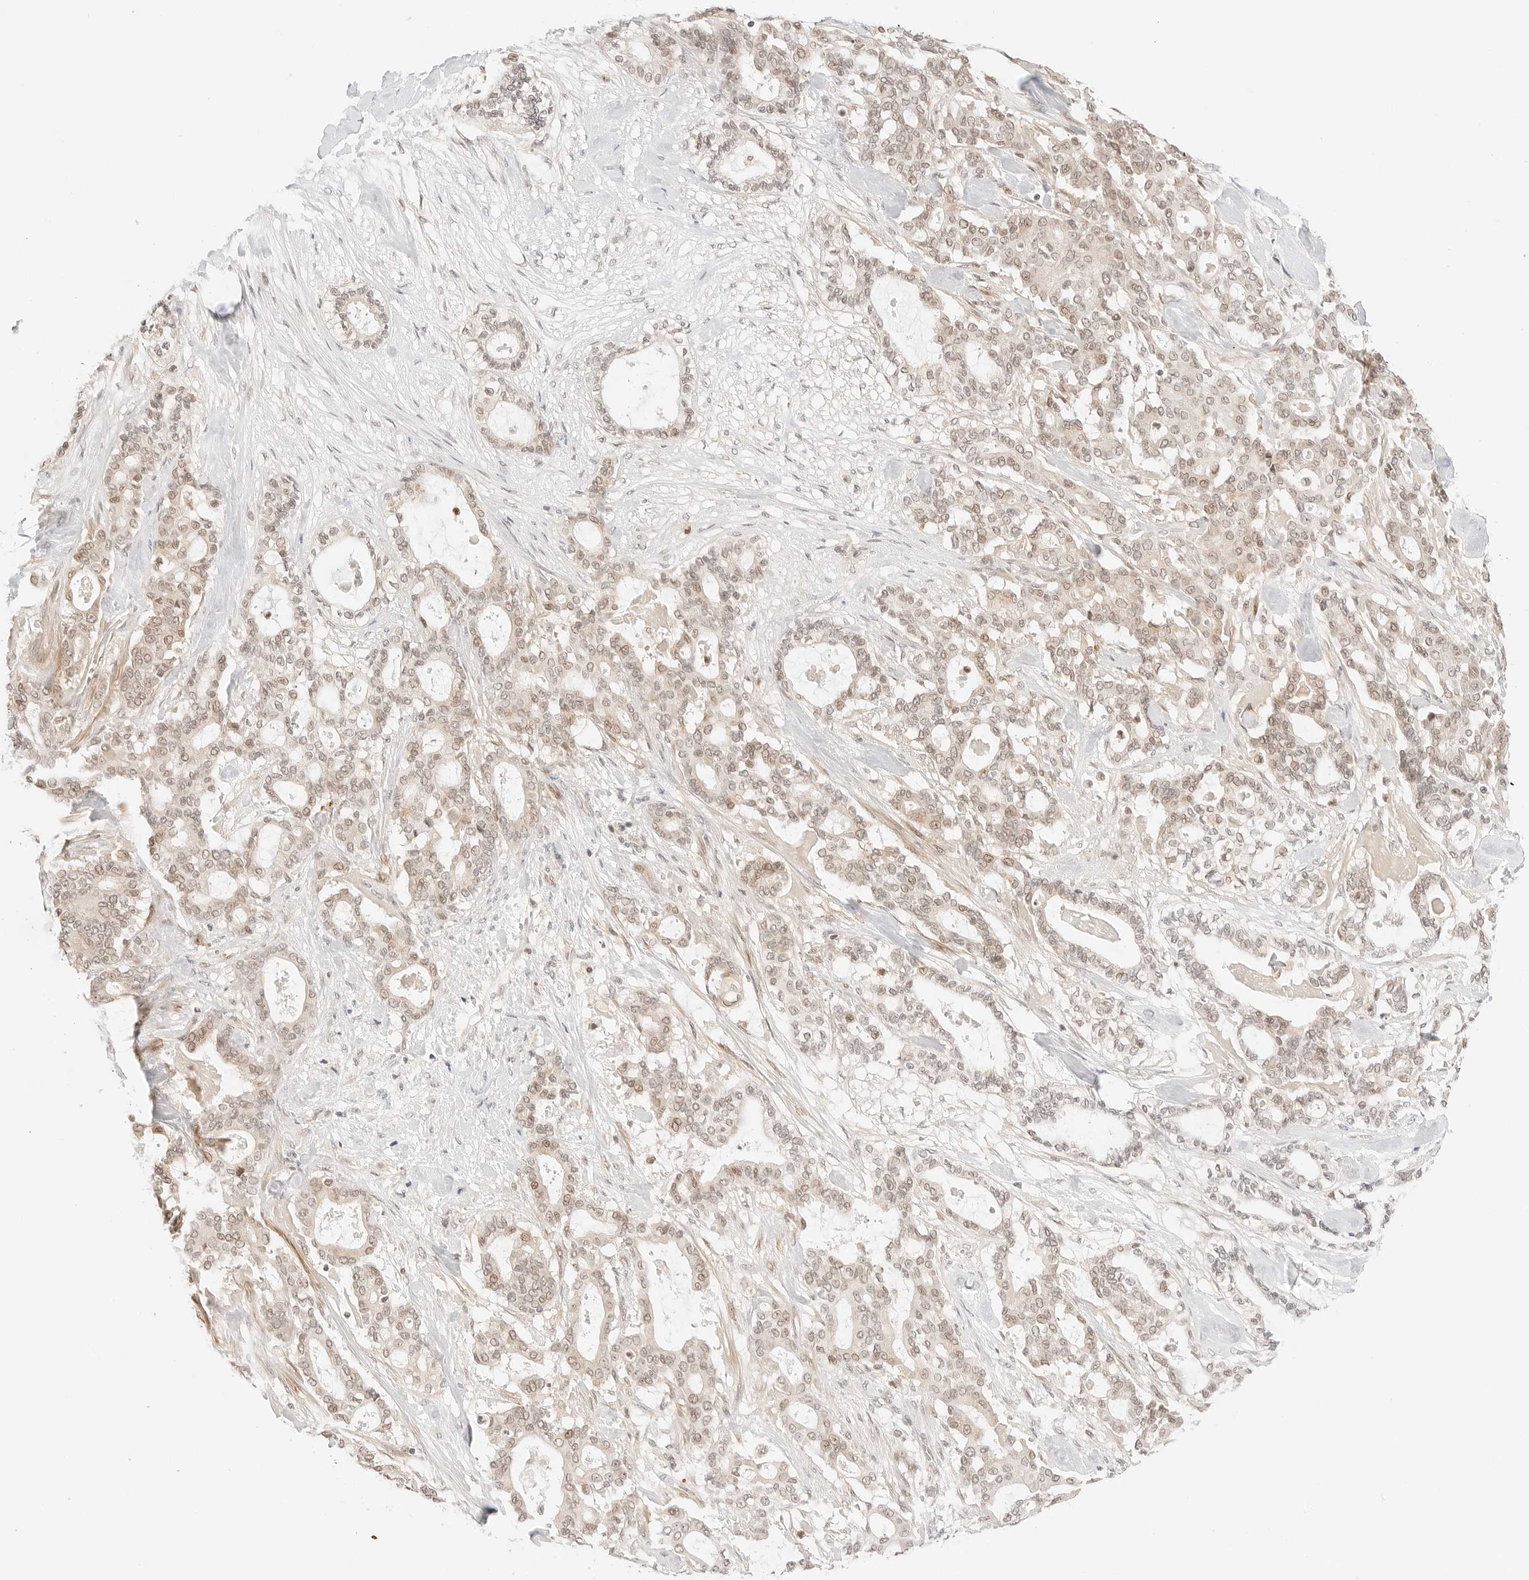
{"staining": {"intensity": "moderate", "quantity": ">75%", "location": "nuclear"}, "tissue": "pancreatic cancer", "cell_type": "Tumor cells", "image_type": "cancer", "snomed": [{"axis": "morphology", "description": "Adenocarcinoma, NOS"}, {"axis": "topography", "description": "Pancreas"}], "caption": "Pancreatic adenocarcinoma stained with a protein marker shows moderate staining in tumor cells.", "gene": "RPS6KL1", "patient": {"sex": "male", "age": 63}}